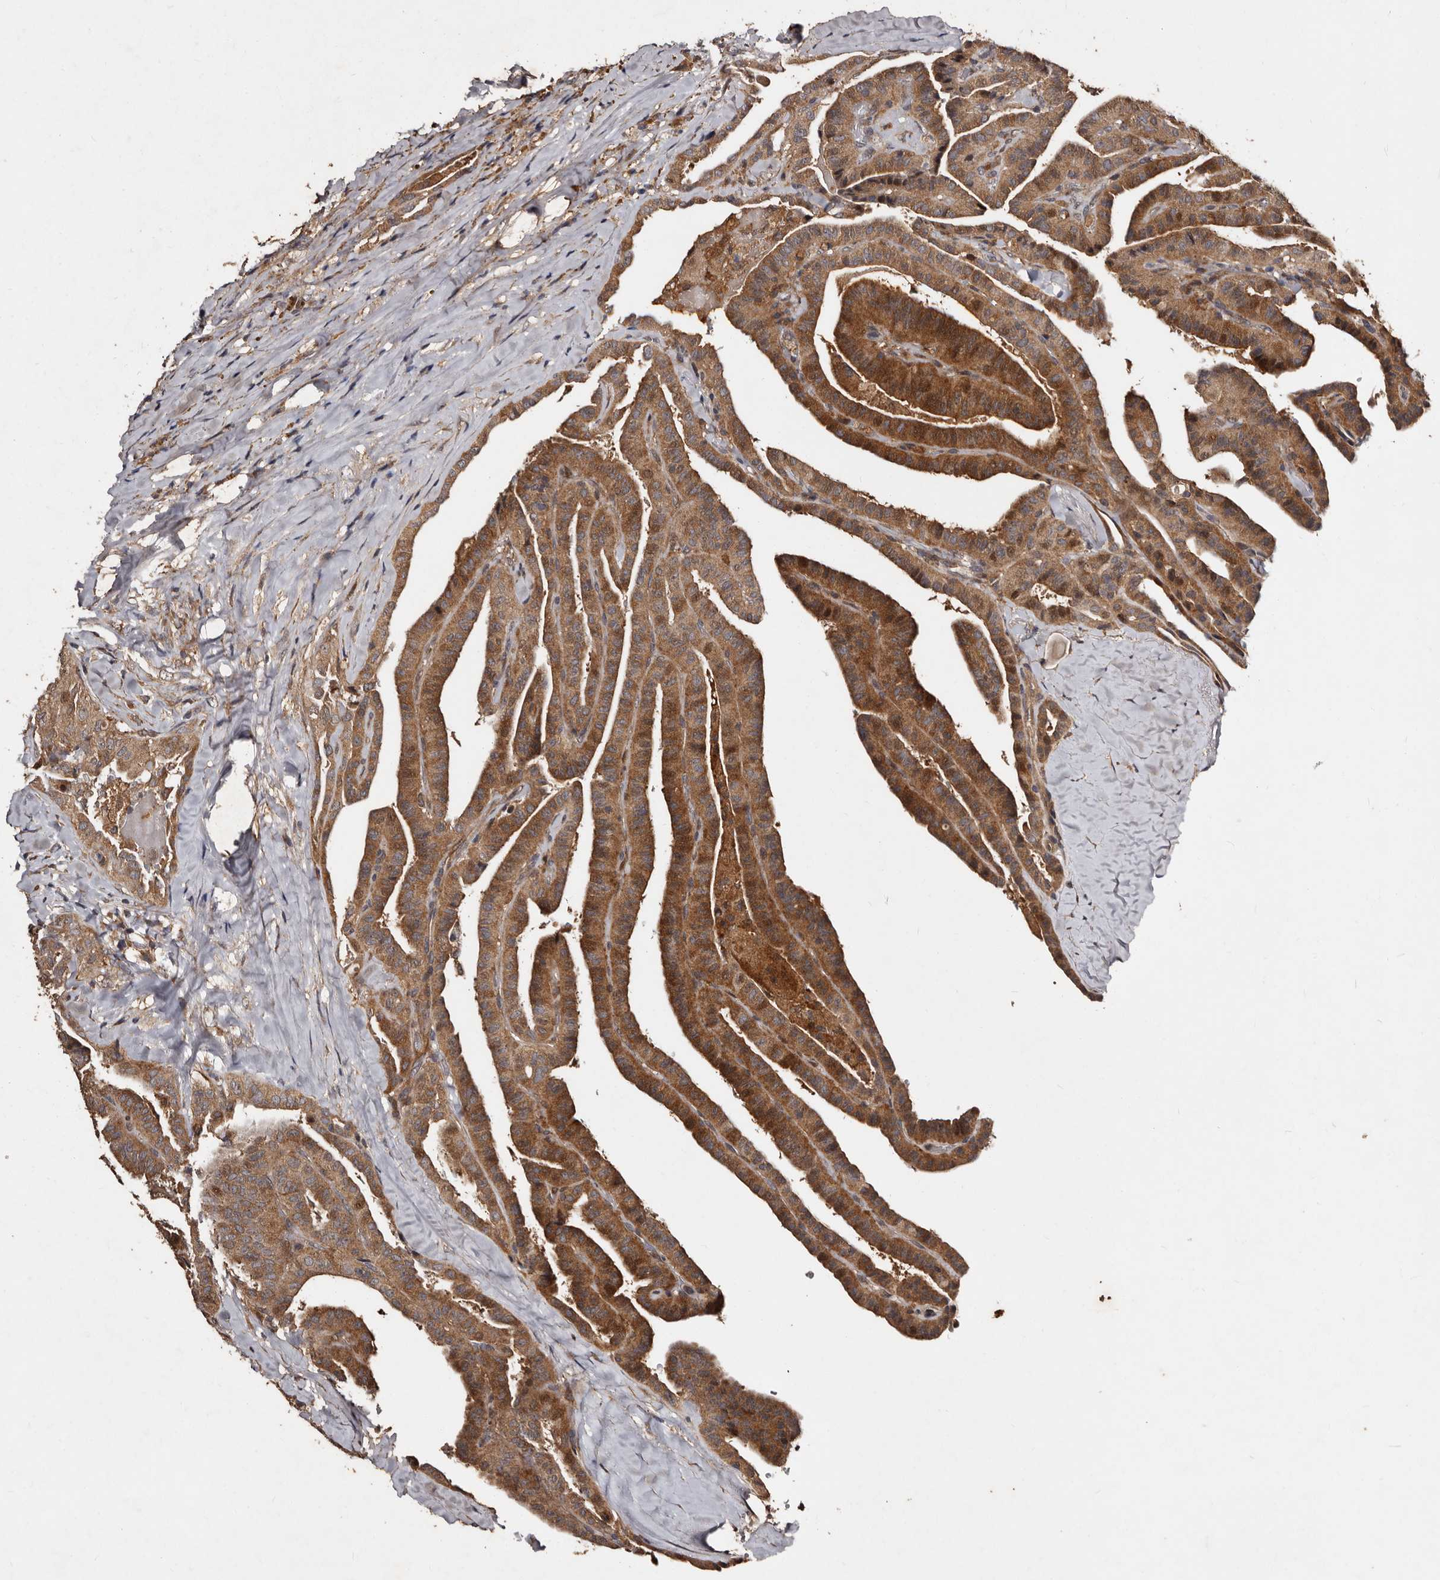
{"staining": {"intensity": "moderate", "quantity": ">75%", "location": "cytoplasmic/membranous"}, "tissue": "thyroid cancer", "cell_type": "Tumor cells", "image_type": "cancer", "snomed": [{"axis": "morphology", "description": "Papillary adenocarcinoma, NOS"}, {"axis": "topography", "description": "Thyroid gland"}], "caption": "The histopathology image reveals immunohistochemical staining of thyroid cancer (papillary adenocarcinoma). There is moderate cytoplasmic/membranous positivity is seen in approximately >75% of tumor cells.", "gene": "MKRN3", "patient": {"sex": "male", "age": 77}}